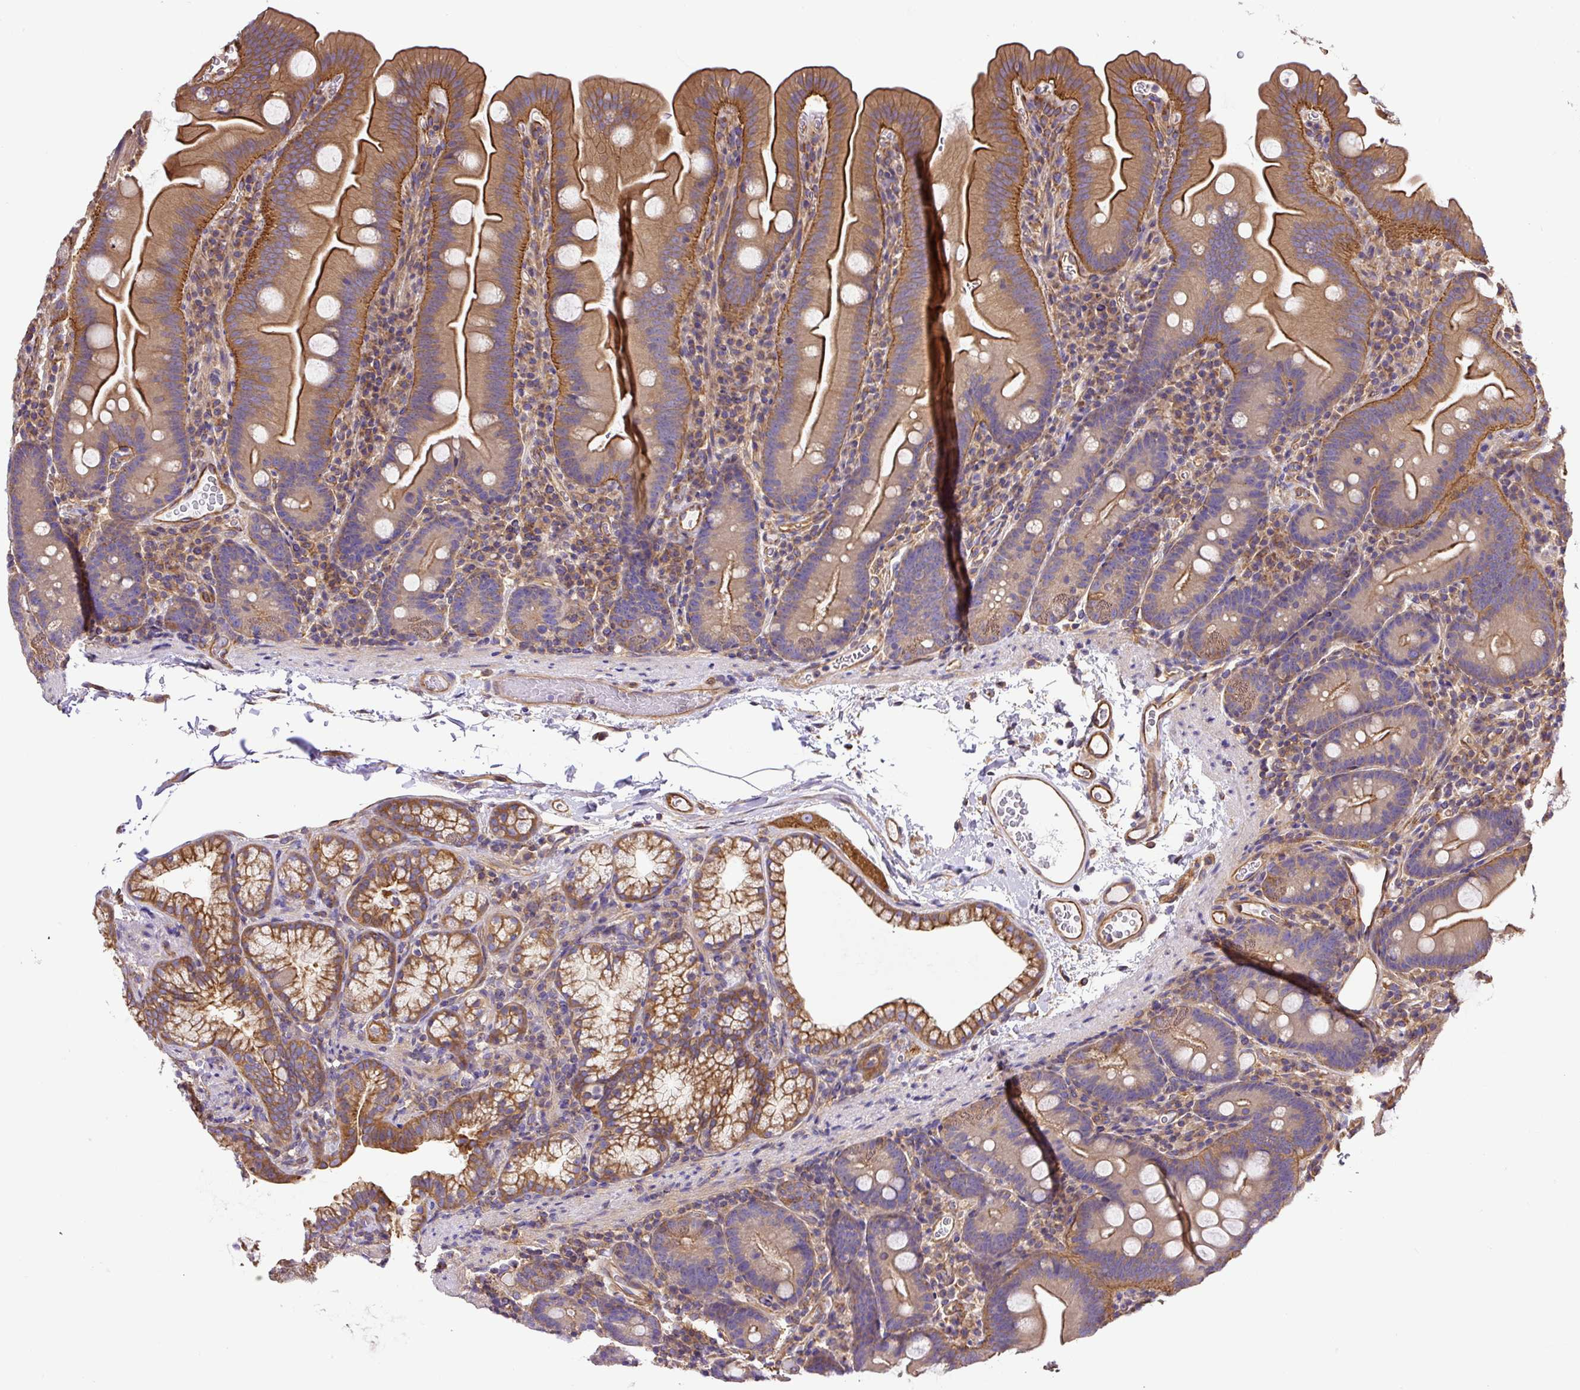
{"staining": {"intensity": "moderate", "quantity": "25%-75%", "location": "cytoplasmic/membranous"}, "tissue": "small intestine", "cell_type": "Glandular cells", "image_type": "normal", "snomed": [{"axis": "morphology", "description": "Normal tissue, NOS"}, {"axis": "topography", "description": "Small intestine"}], "caption": "A micrograph of small intestine stained for a protein shows moderate cytoplasmic/membranous brown staining in glandular cells.", "gene": "DCTN1", "patient": {"sex": "female", "age": 68}}